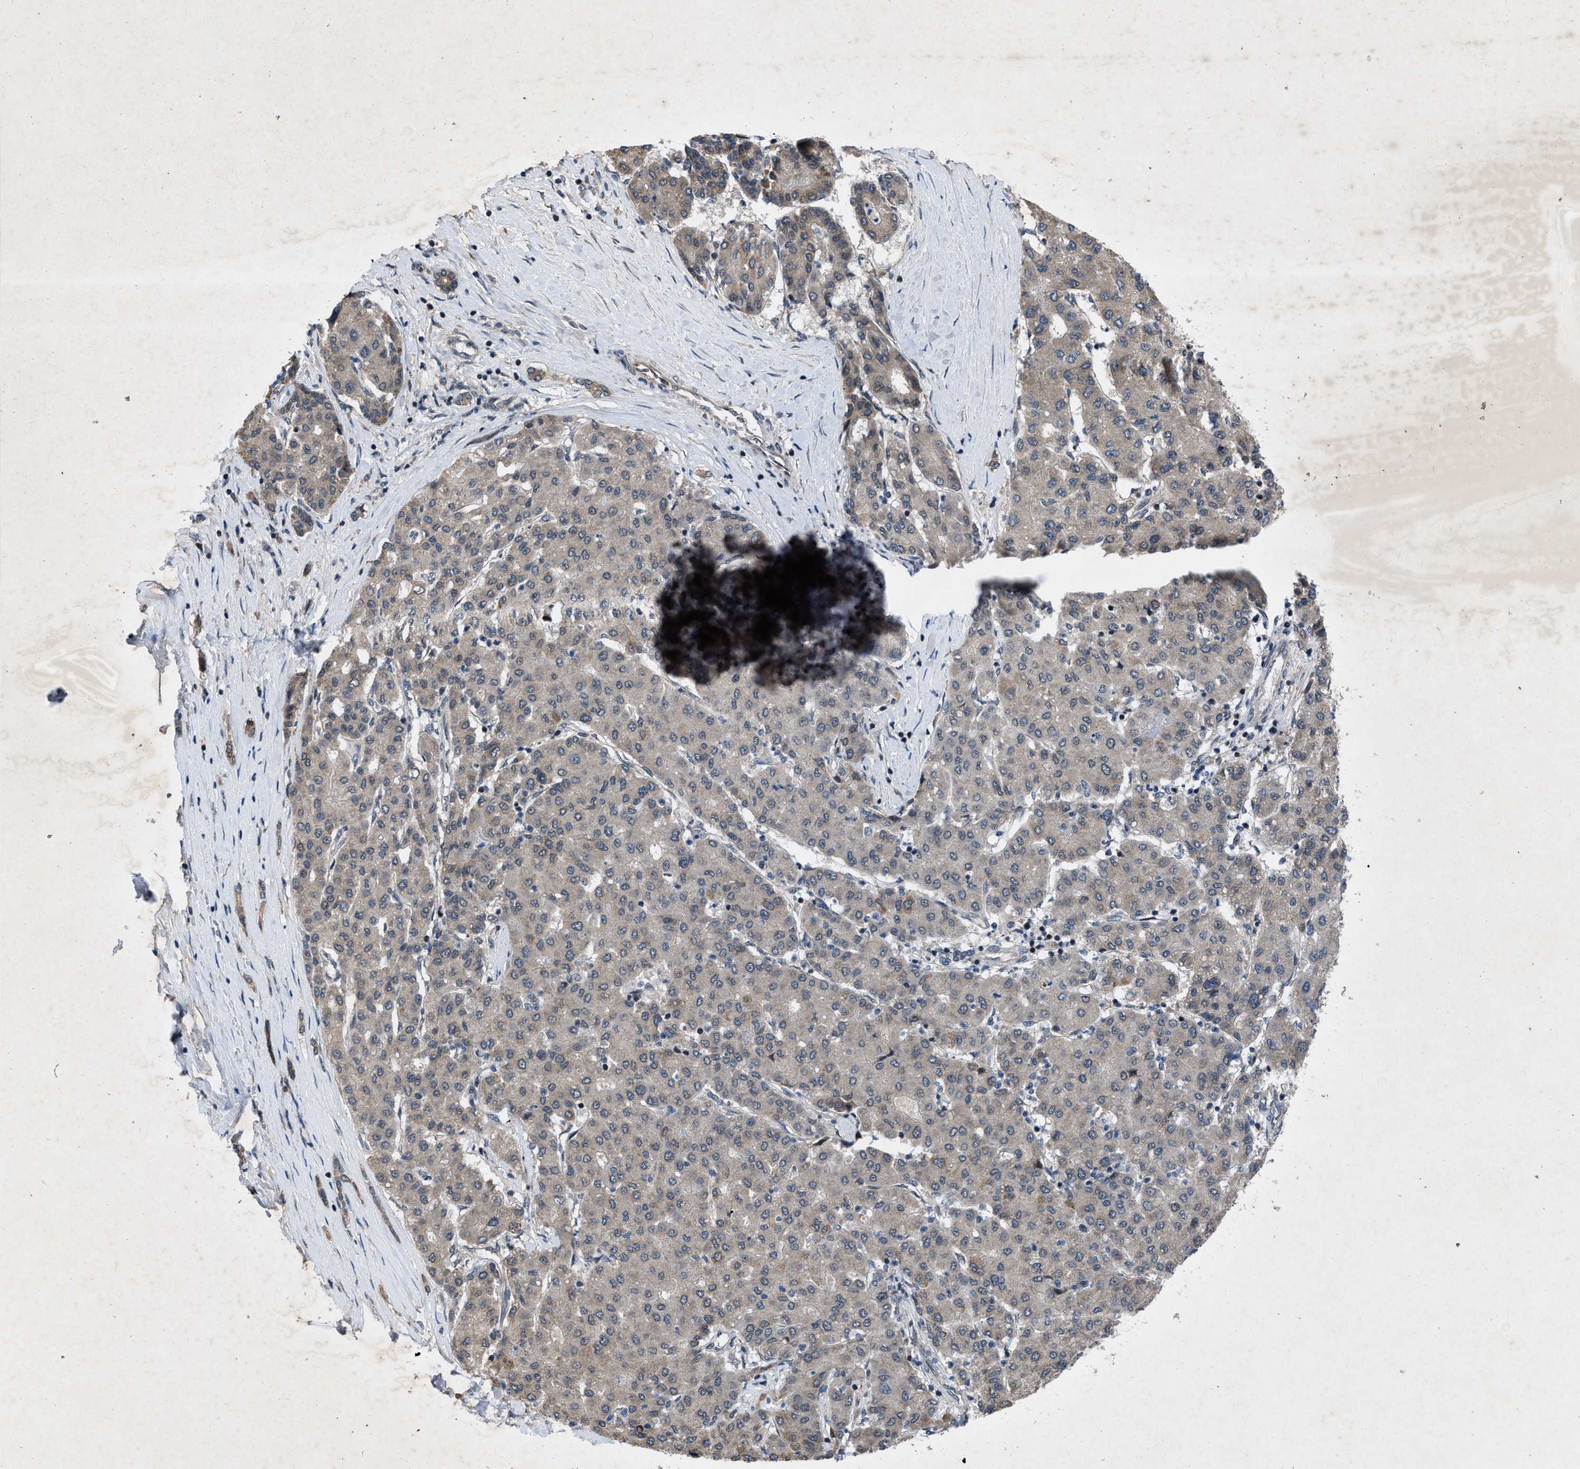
{"staining": {"intensity": "negative", "quantity": "none", "location": "none"}, "tissue": "liver cancer", "cell_type": "Tumor cells", "image_type": "cancer", "snomed": [{"axis": "morphology", "description": "Carcinoma, Hepatocellular, NOS"}, {"axis": "topography", "description": "Liver"}], "caption": "Image shows no significant protein positivity in tumor cells of hepatocellular carcinoma (liver). (Brightfield microscopy of DAB immunohistochemistry (IHC) at high magnification).", "gene": "ZNHIT1", "patient": {"sex": "male", "age": 65}}